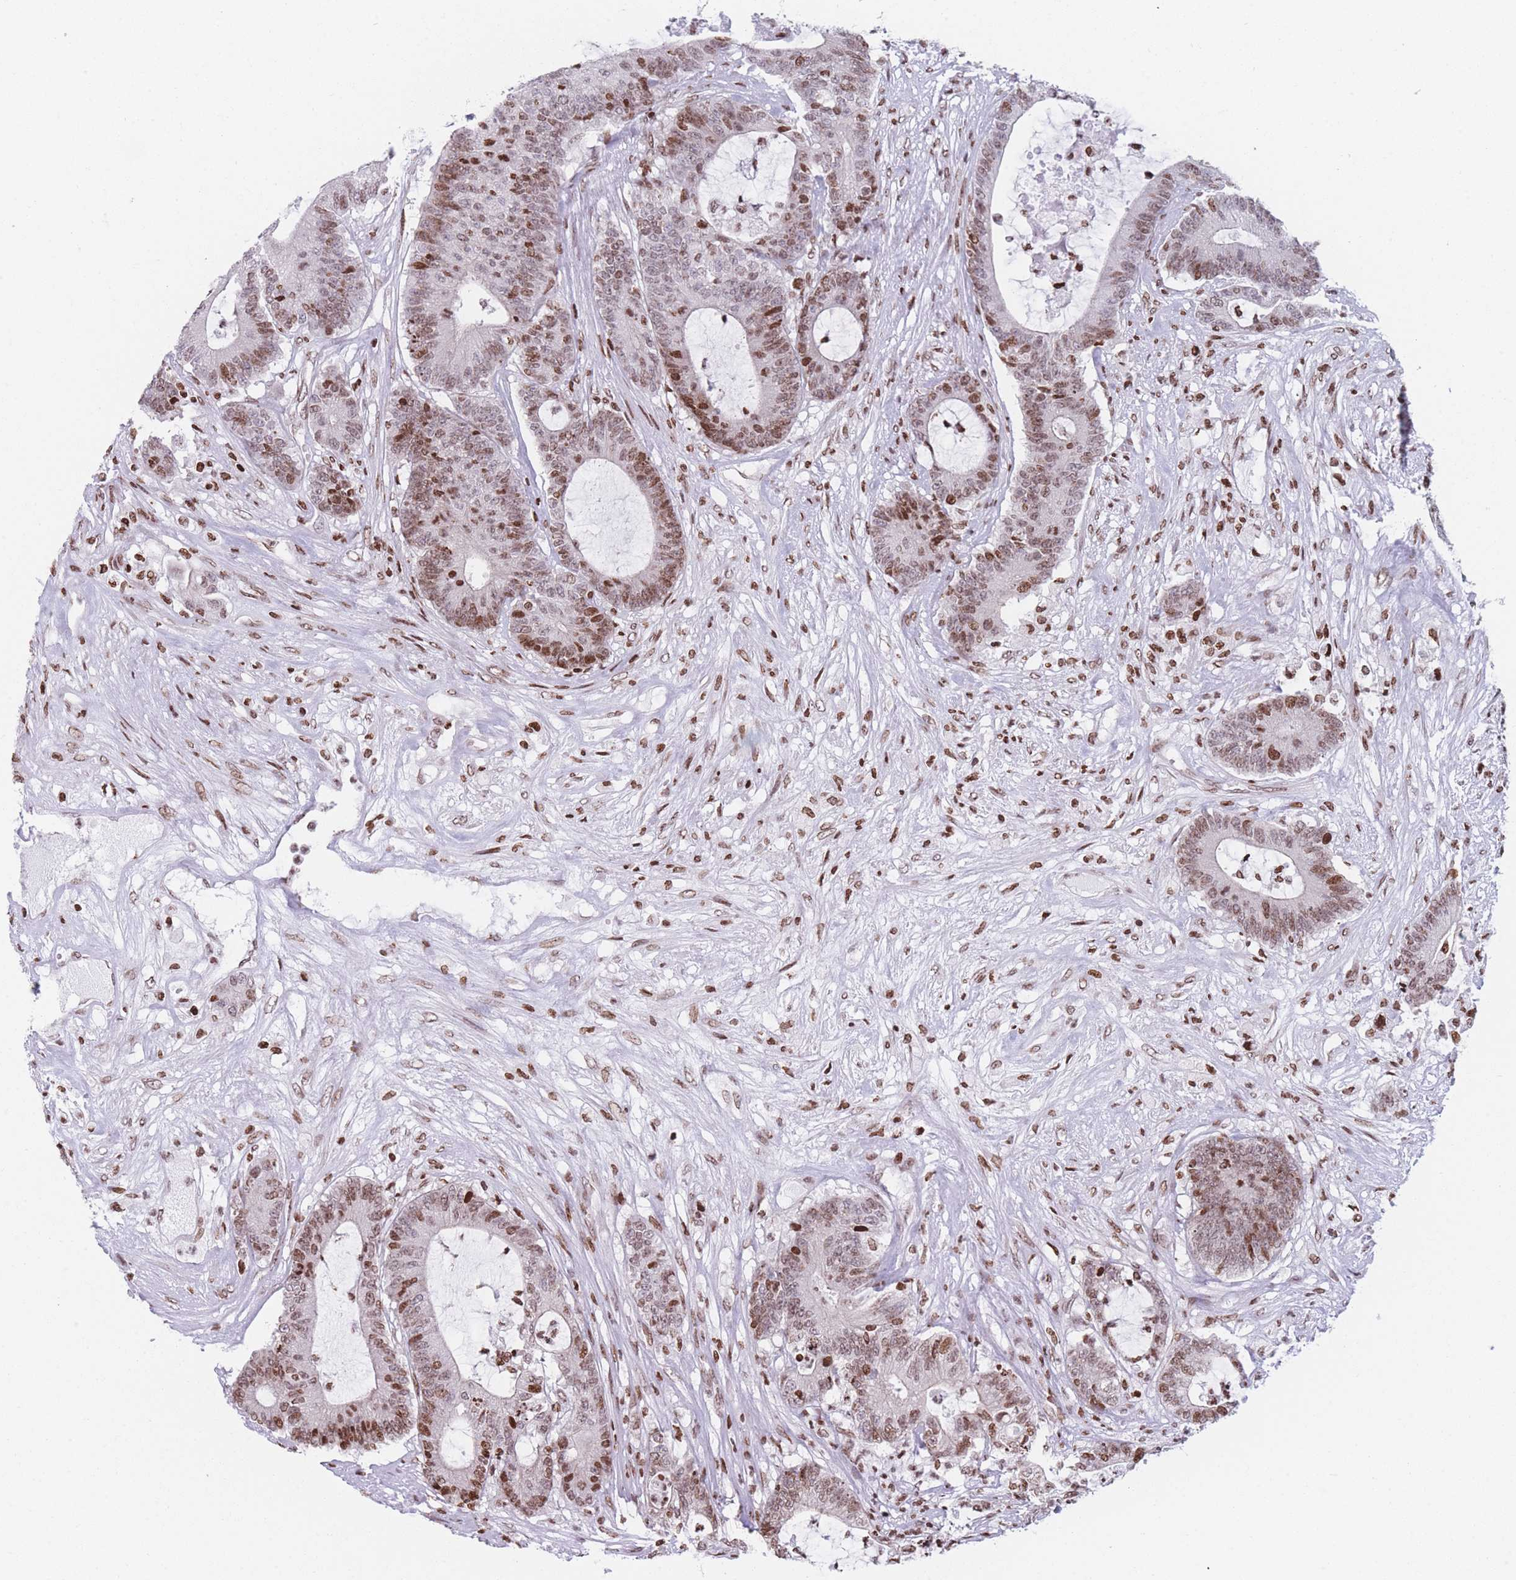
{"staining": {"intensity": "moderate", "quantity": ">75%", "location": "nuclear"}, "tissue": "colorectal cancer", "cell_type": "Tumor cells", "image_type": "cancer", "snomed": [{"axis": "morphology", "description": "Adenocarcinoma, NOS"}, {"axis": "topography", "description": "Colon"}], "caption": "Immunohistochemical staining of adenocarcinoma (colorectal) demonstrates medium levels of moderate nuclear protein expression in approximately >75% of tumor cells.", "gene": "AK9", "patient": {"sex": "female", "age": 84}}